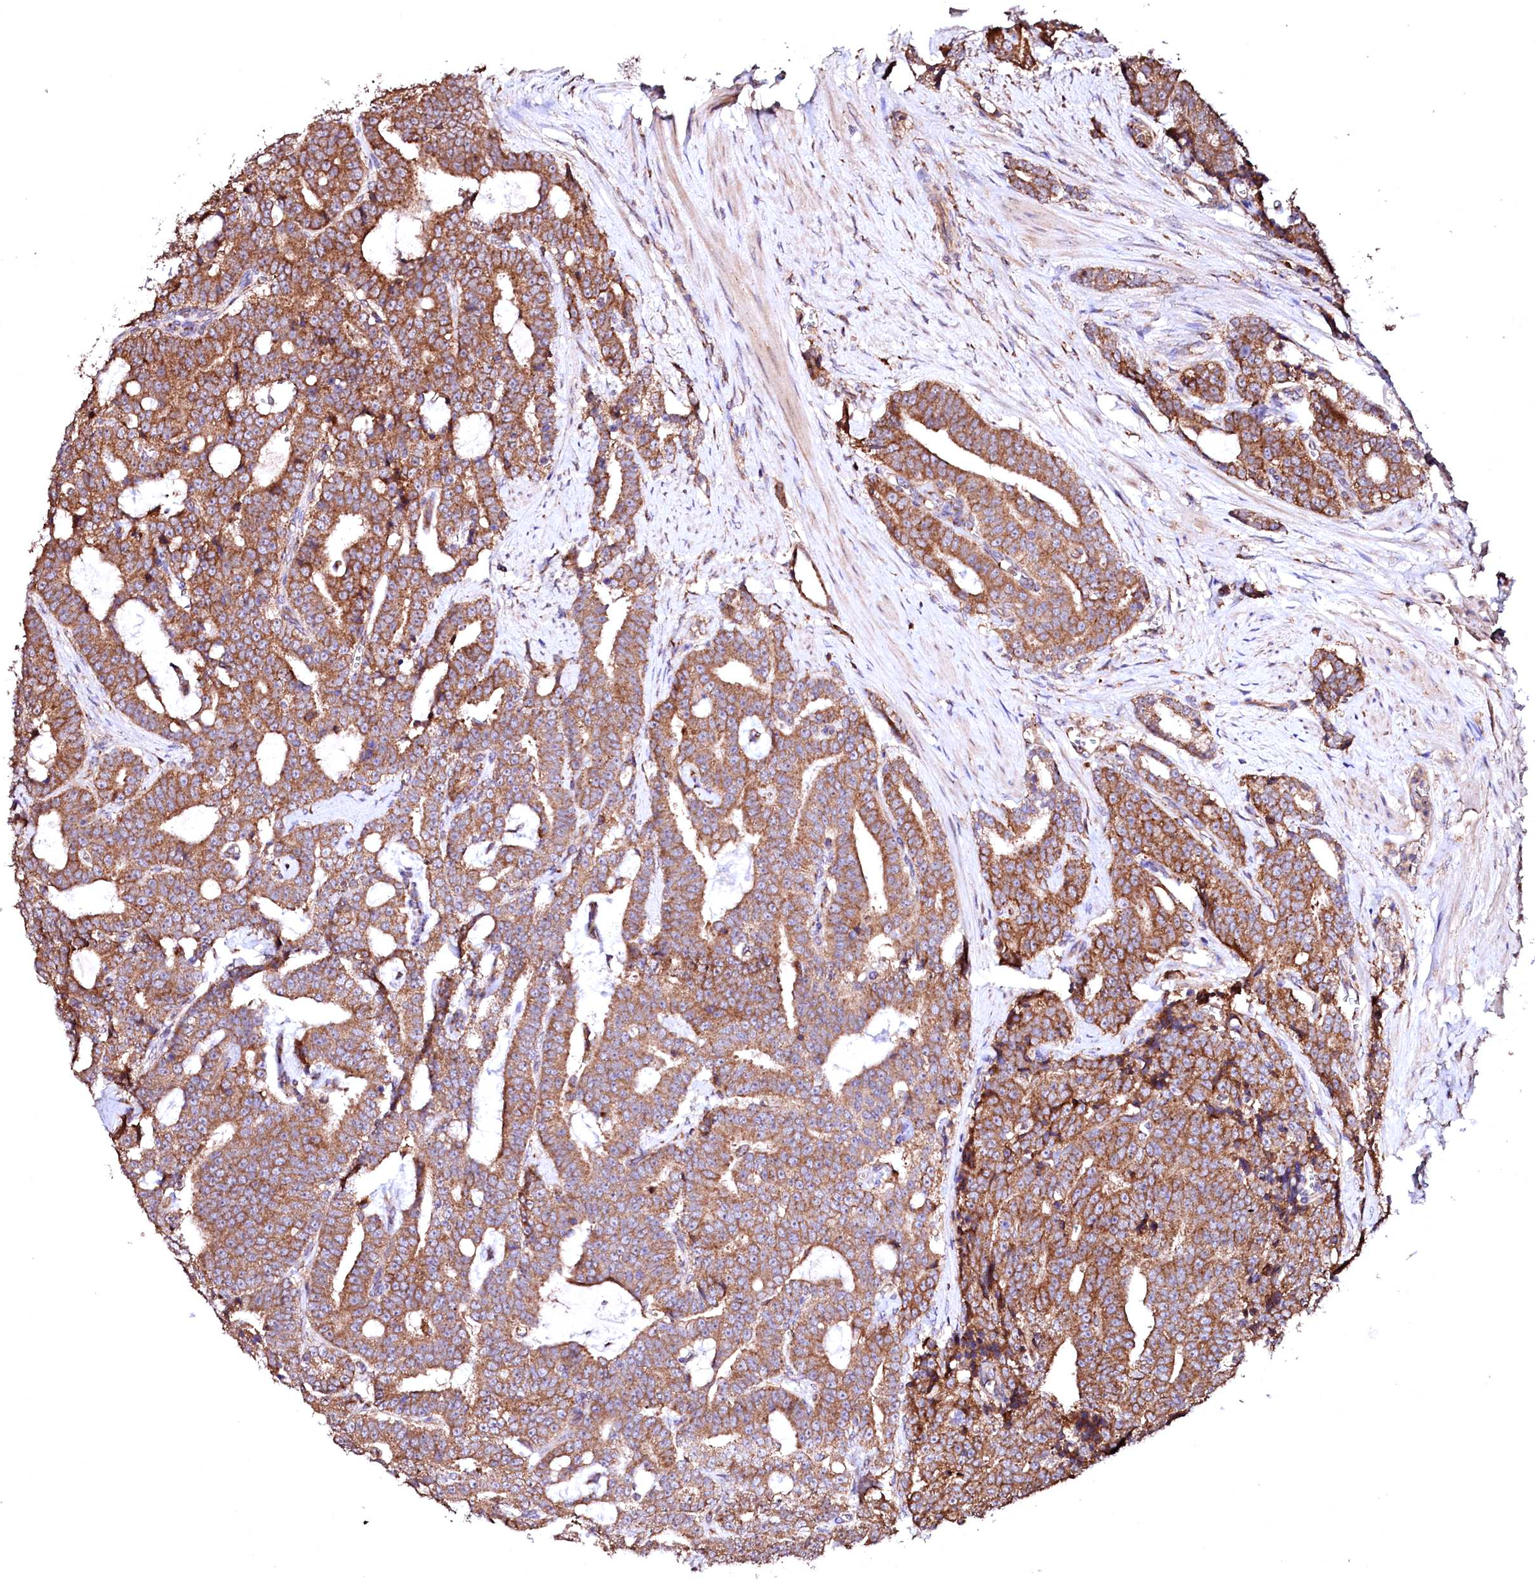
{"staining": {"intensity": "moderate", "quantity": ">75%", "location": "cytoplasmic/membranous"}, "tissue": "prostate cancer", "cell_type": "Tumor cells", "image_type": "cancer", "snomed": [{"axis": "morphology", "description": "Adenocarcinoma, High grade"}, {"axis": "topography", "description": "Prostate and seminal vesicle, NOS"}], "caption": "DAB immunohistochemical staining of human prostate cancer (adenocarcinoma (high-grade)) reveals moderate cytoplasmic/membranous protein expression in about >75% of tumor cells. The staining is performed using DAB (3,3'-diaminobenzidine) brown chromogen to label protein expression. The nuclei are counter-stained blue using hematoxylin.", "gene": "ST3GAL1", "patient": {"sex": "male", "age": 67}}